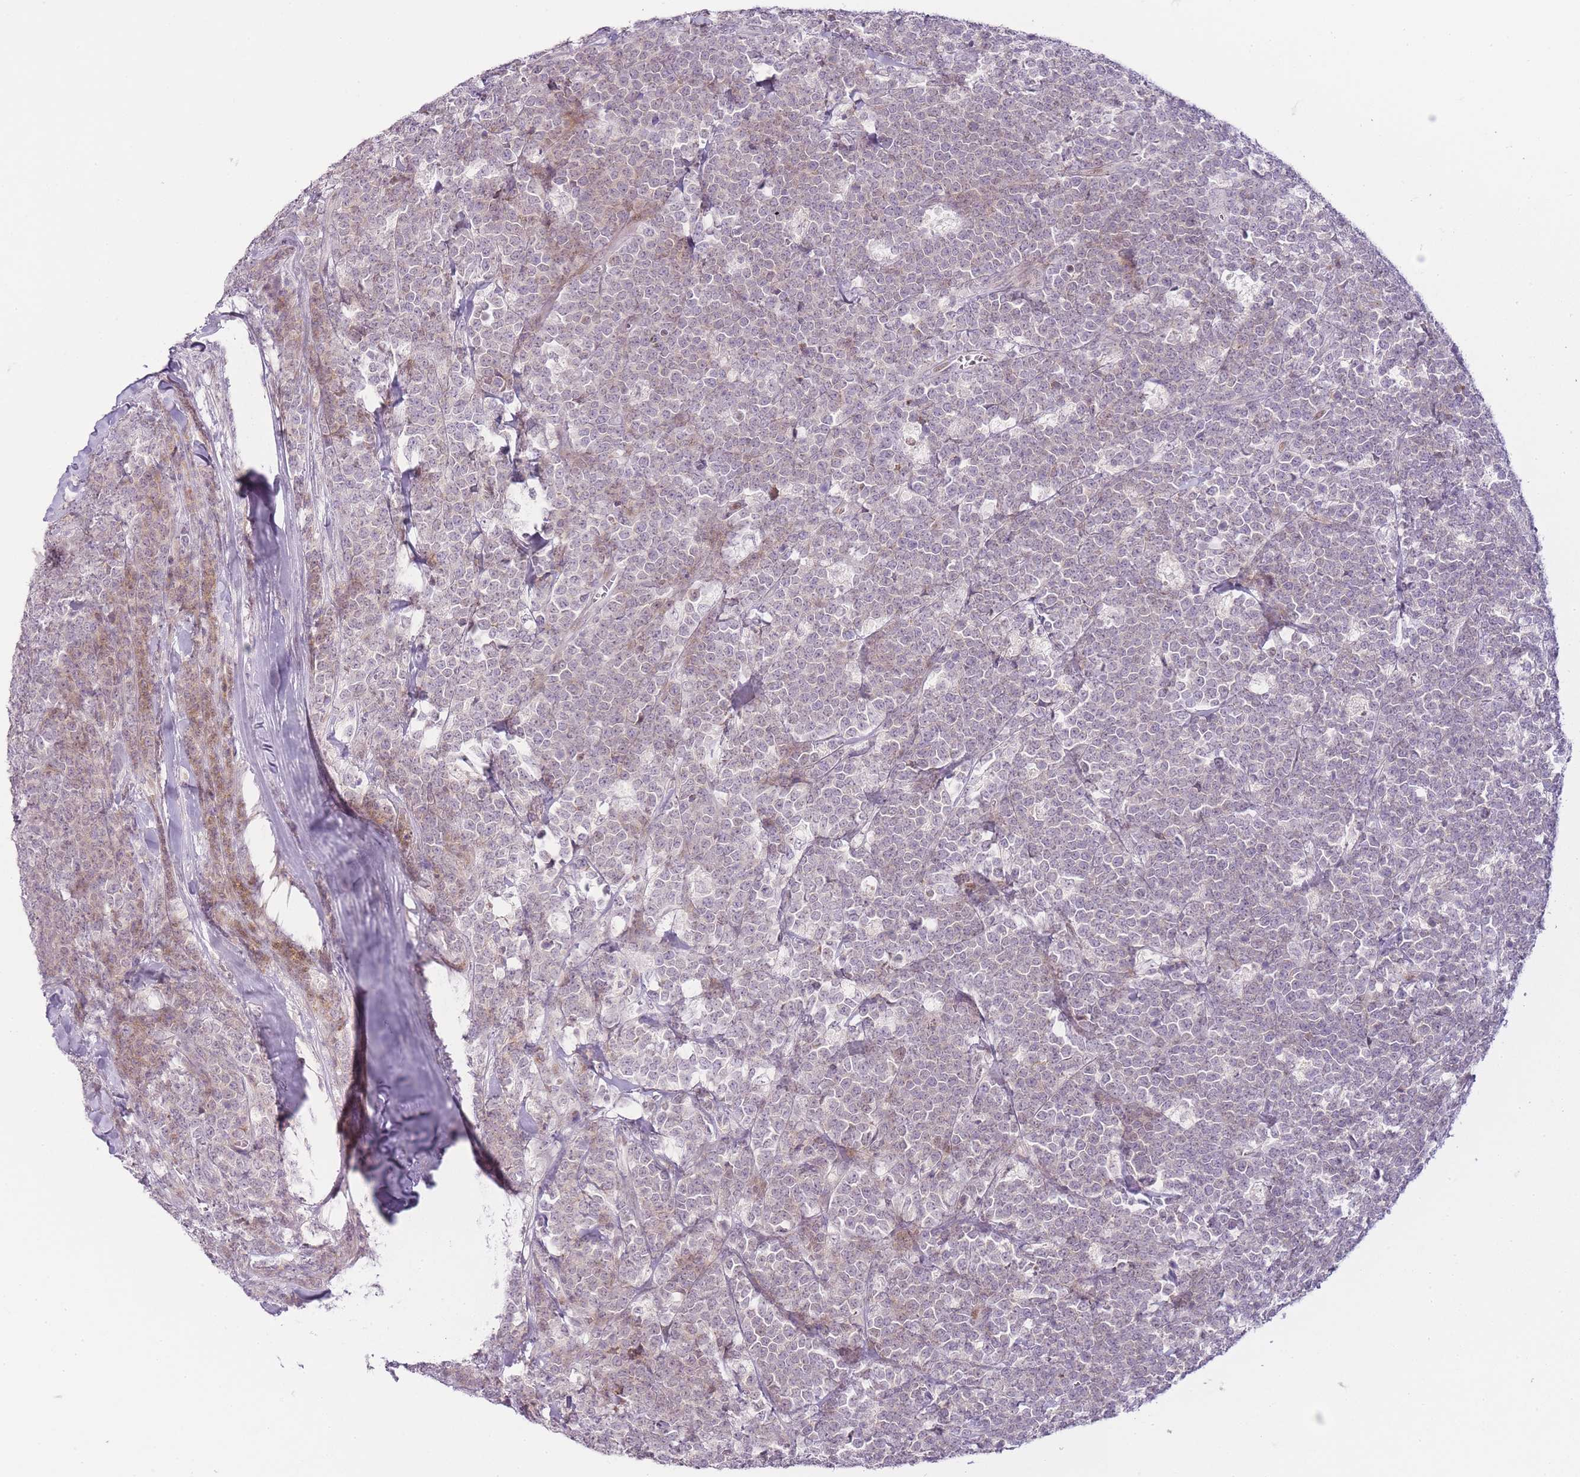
{"staining": {"intensity": "negative", "quantity": "none", "location": "none"}, "tissue": "lymphoma", "cell_type": "Tumor cells", "image_type": "cancer", "snomed": [{"axis": "morphology", "description": "Malignant lymphoma, non-Hodgkin's type, High grade"}, {"axis": "topography", "description": "Small intestine"}, {"axis": "topography", "description": "Colon"}], "caption": "A high-resolution photomicrograph shows IHC staining of lymphoma, which reveals no significant staining in tumor cells.", "gene": "OGG1", "patient": {"sex": "male", "age": 8}}